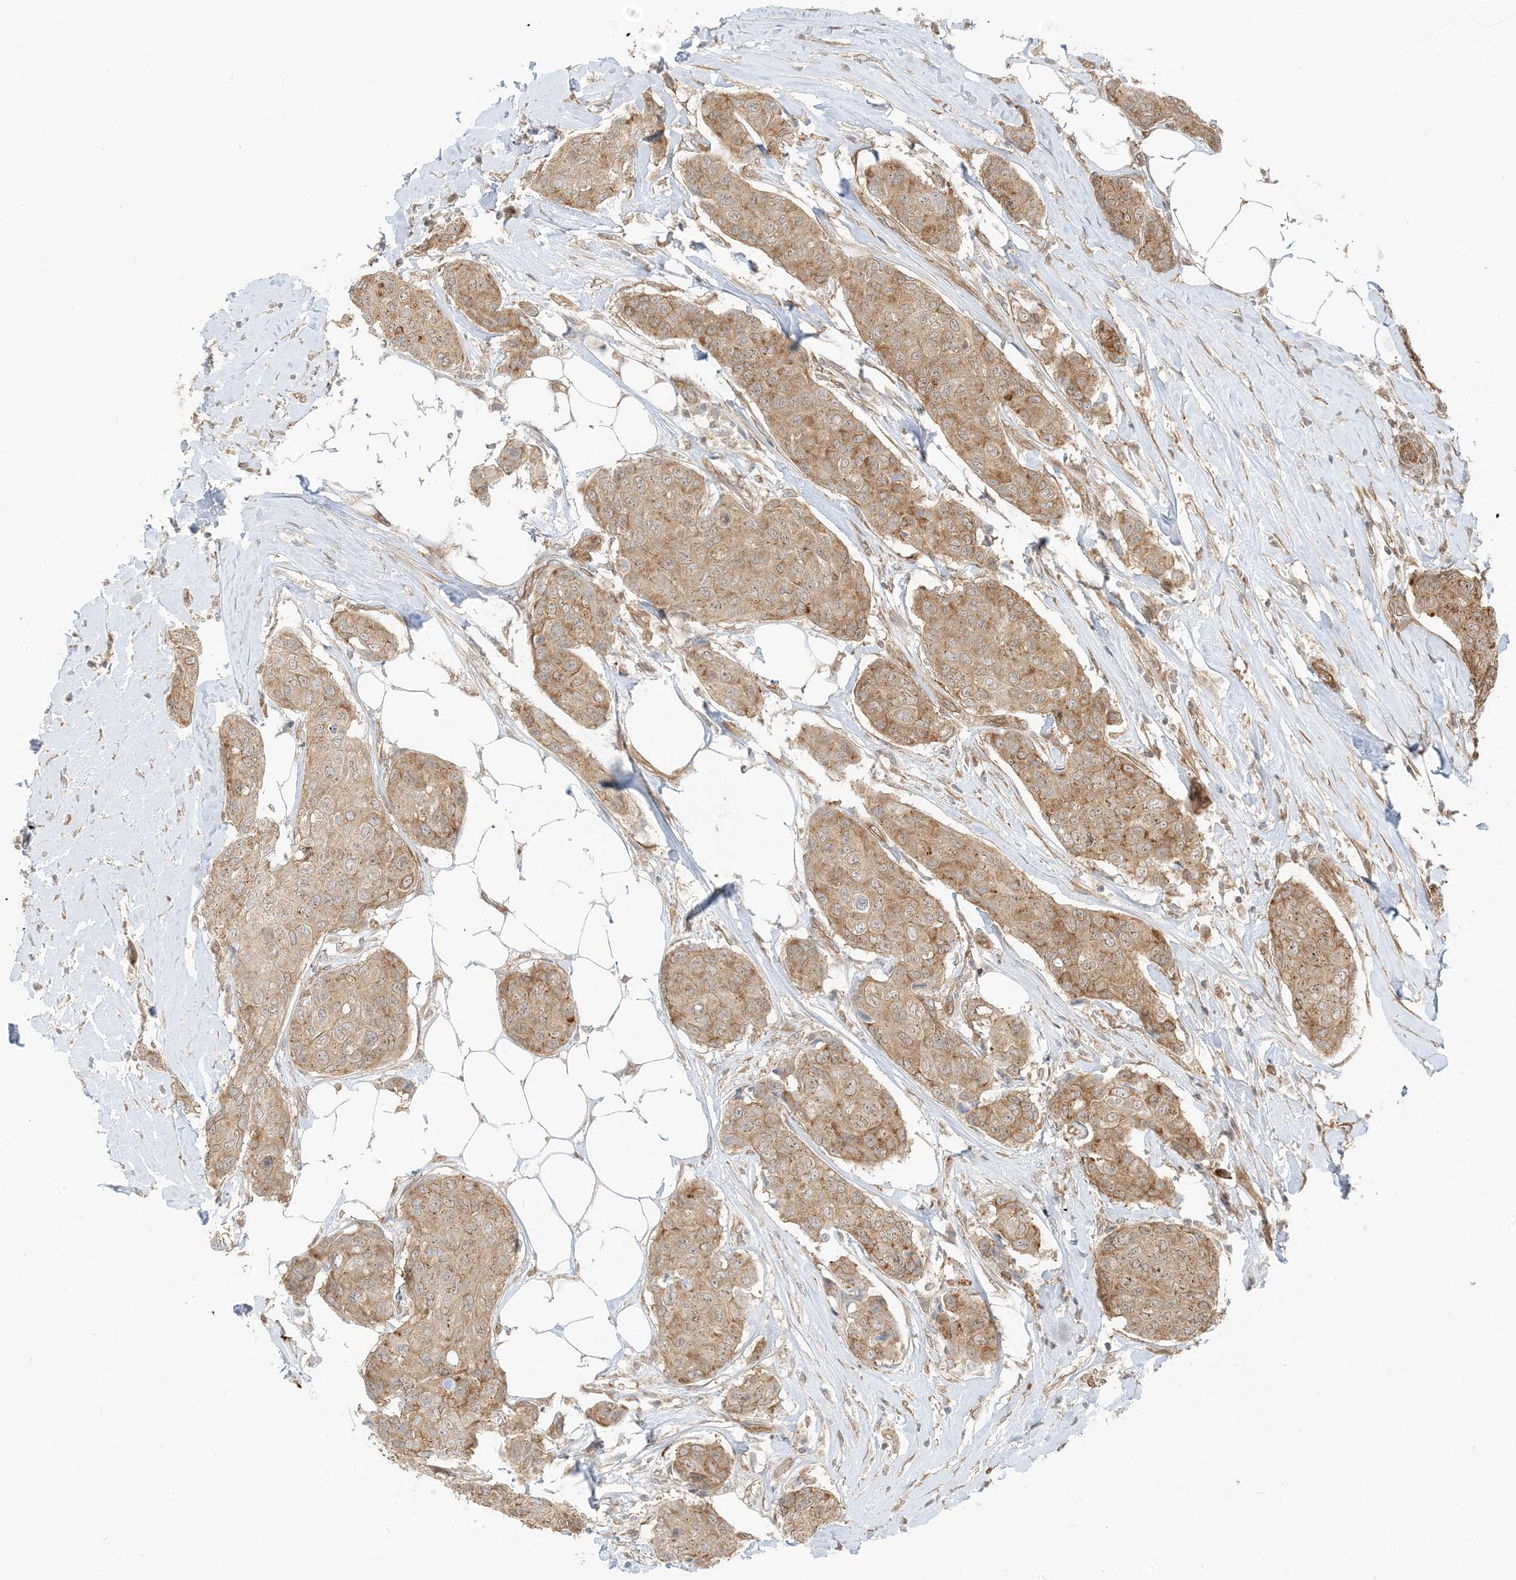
{"staining": {"intensity": "moderate", "quantity": ">75%", "location": "cytoplasmic/membranous"}, "tissue": "breast cancer", "cell_type": "Tumor cells", "image_type": "cancer", "snomed": [{"axis": "morphology", "description": "Duct carcinoma"}, {"axis": "topography", "description": "Breast"}], "caption": "IHC image of human breast cancer (invasive ductal carcinoma) stained for a protein (brown), which demonstrates medium levels of moderate cytoplasmic/membranous positivity in about >75% of tumor cells.", "gene": "UBAP2L", "patient": {"sex": "female", "age": 80}}